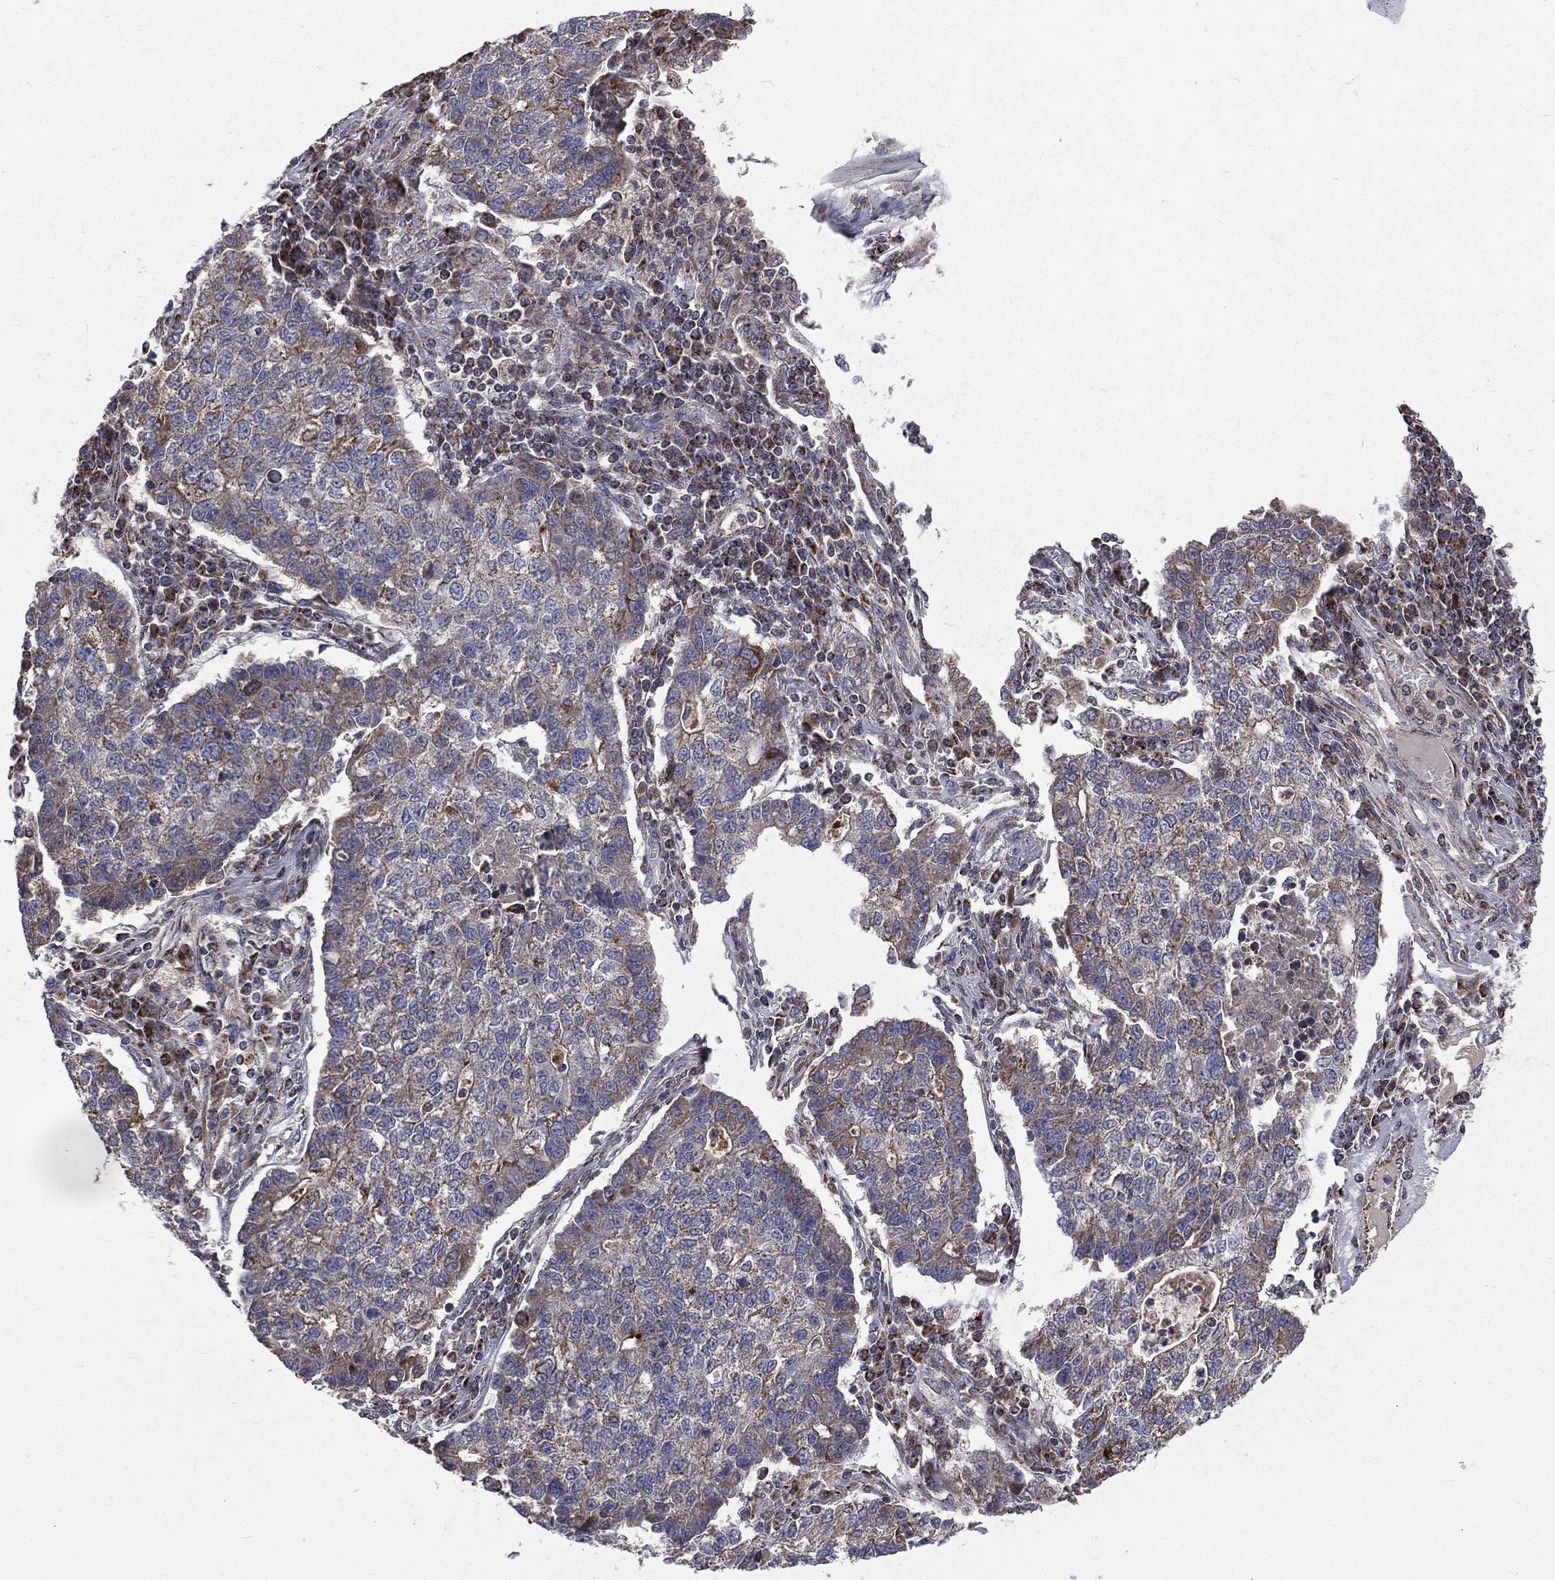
{"staining": {"intensity": "weak", "quantity": "<25%", "location": "cytoplasmic/membranous"}, "tissue": "lung cancer", "cell_type": "Tumor cells", "image_type": "cancer", "snomed": [{"axis": "morphology", "description": "Adenocarcinoma, NOS"}, {"axis": "topography", "description": "Lung"}], "caption": "This is an immunohistochemistry micrograph of human lung cancer (adenocarcinoma). There is no staining in tumor cells.", "gene": "GPD1", "patient": {"sex": "male", "age": 57}}